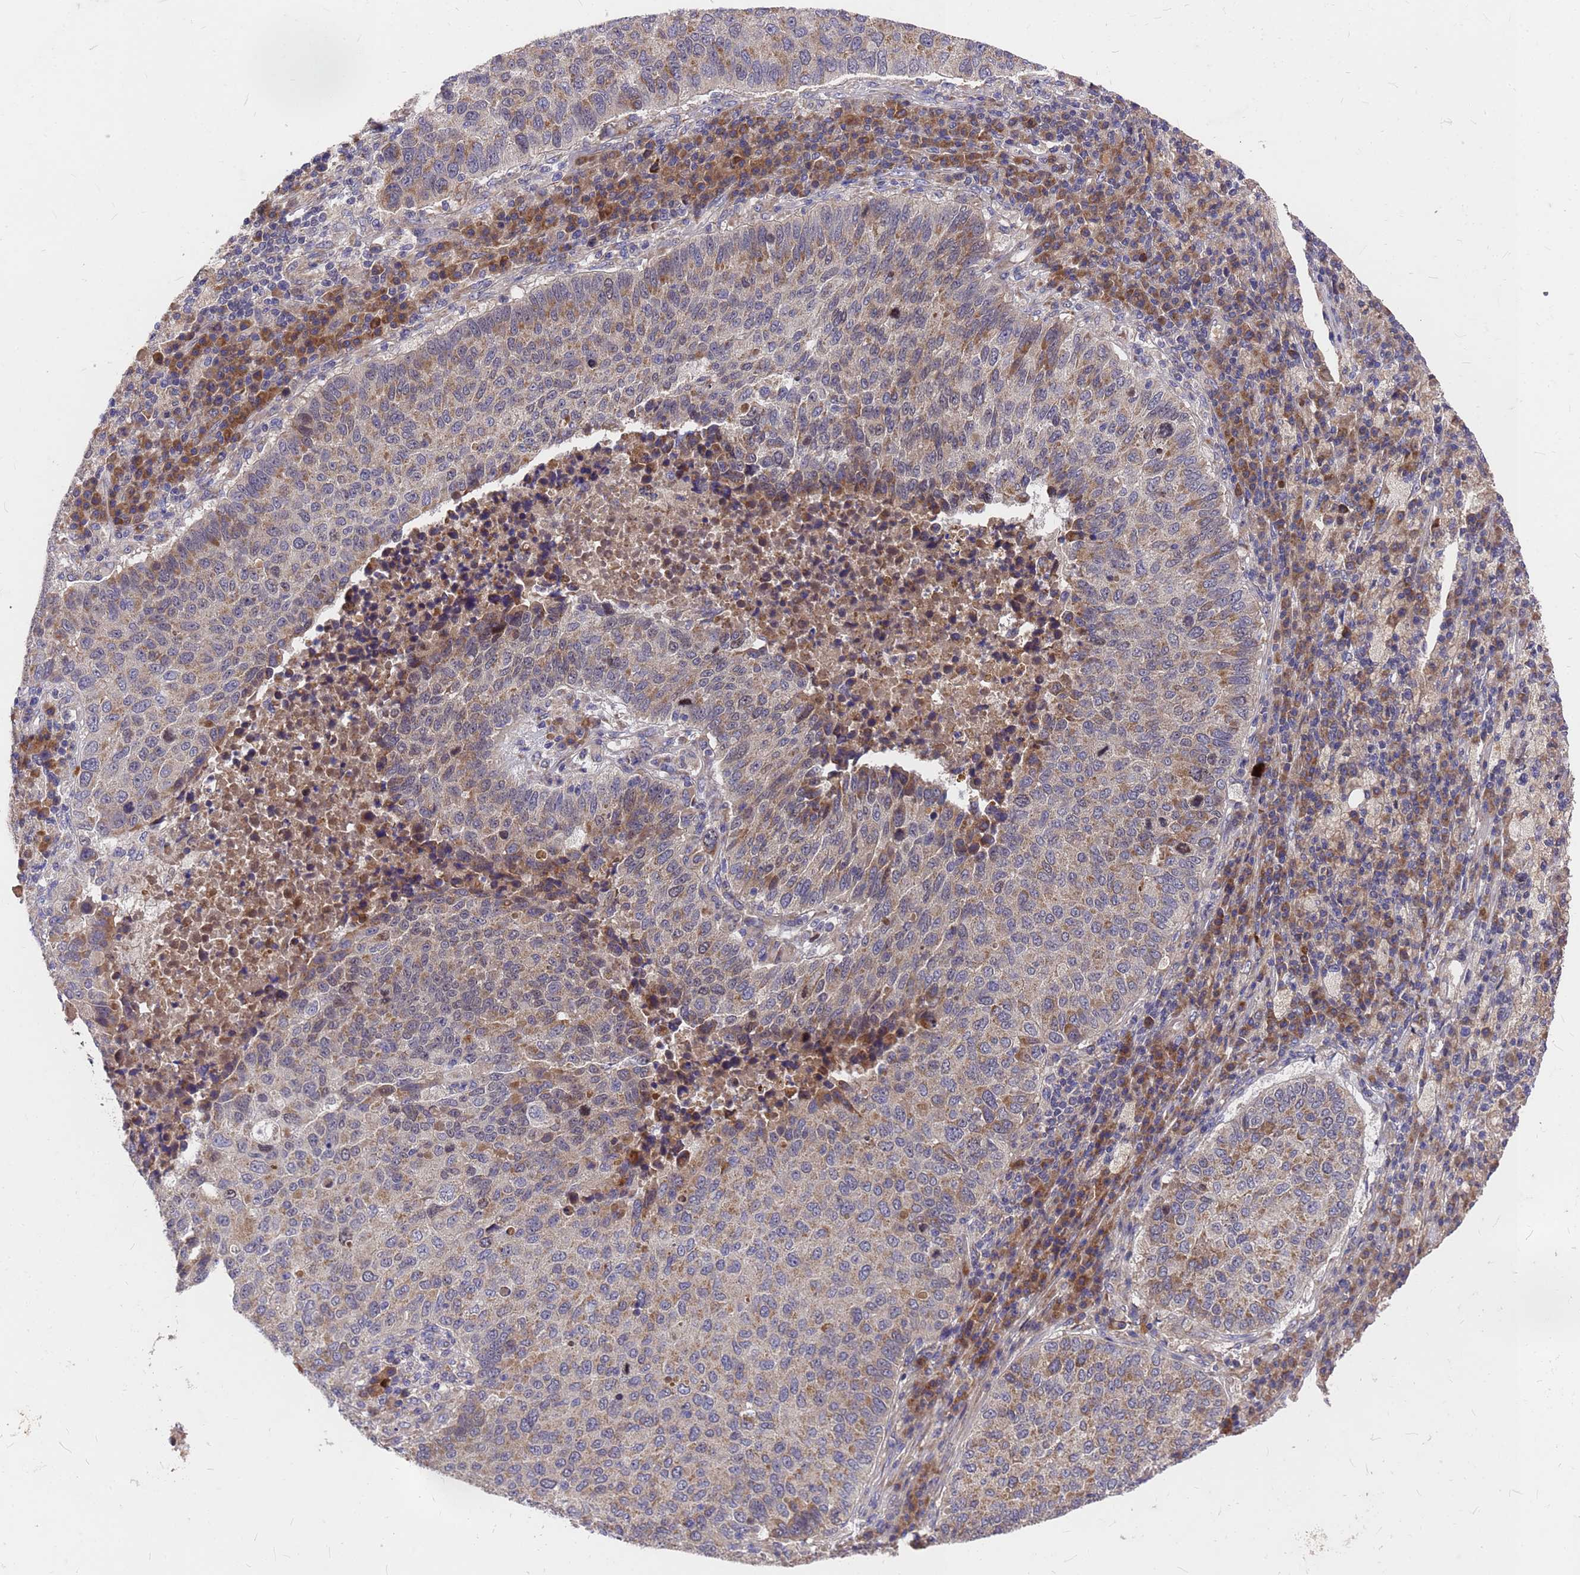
{"staining": {"intensity": "moderate", "quantity": "<25%", "location": "cytoplasmic/membranous"}, "tissue": "lung cancer", "cell_type": "Tumor cells", "image_type": "cancer", "snomed": [{"axis": "morphology", "description": "Squamous cell carcinoma, NOS"}, {"axis": "topography", "description": "Lung"}], "caption": "About <25% of tumor cells in lung cancer (squamous cell carcinoma) display moderate cytoplasmic/membranous protein staining as visualized by brown immunohistochemical staining.", "gene": "ZNF717", "patient": {"sex": "male", "age": 73}}